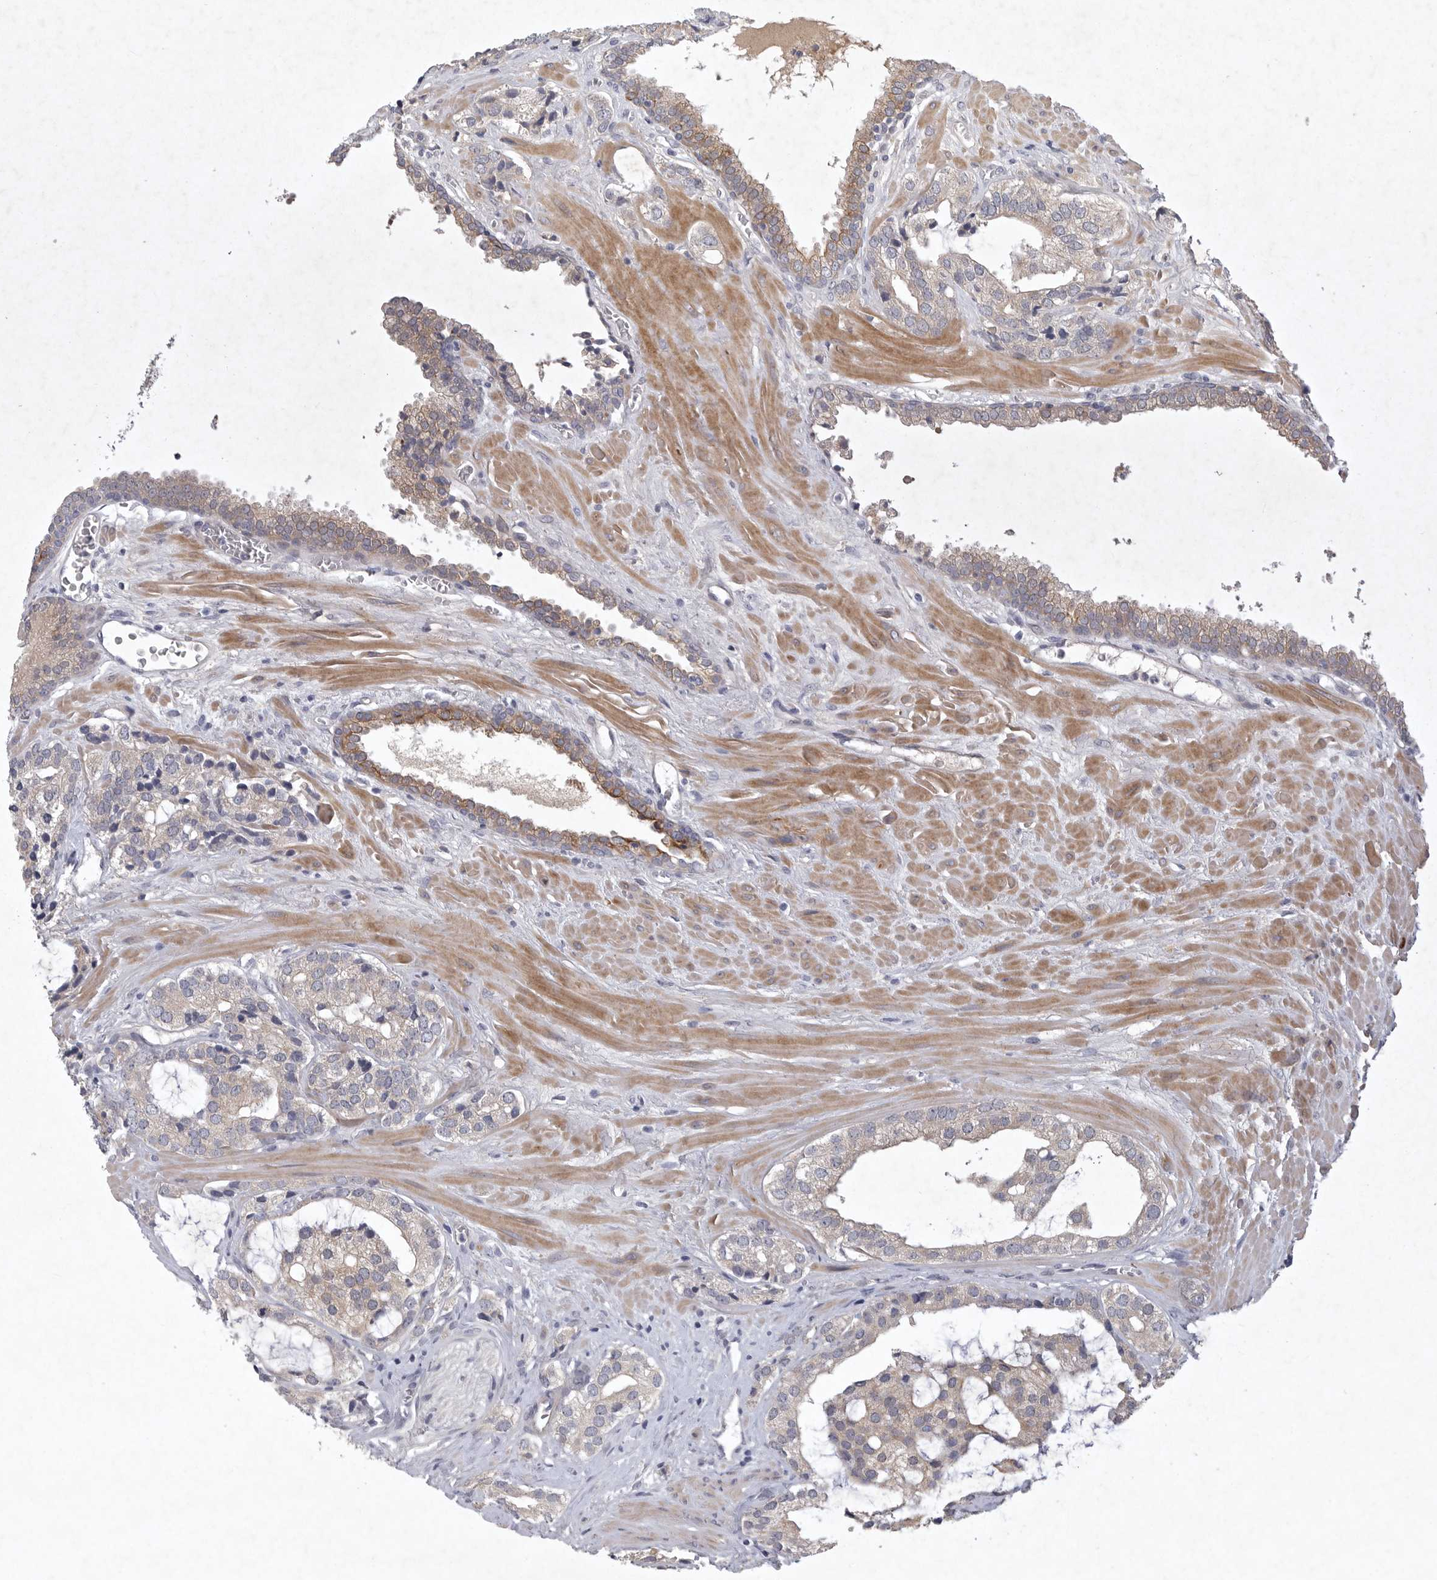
{"staining": {"intensity": "negative", "quantity": "none", "location": "none"}, "tissue": "prostate cancer", "cell_type": "Tumor cells", "image_type": "cancer", "snomed": [{"axis": "morphology", "description": "Adenocarcinoma, High grade"}, {"axis": "topography", "description": "Prostate"}], "caption": "Histopathology image shows no protein staining in tumor cells of prostate high-grade adenocarcinoma tissue.", "gene": "BZW2", "patient": {"sex": "male", "age": 66}}